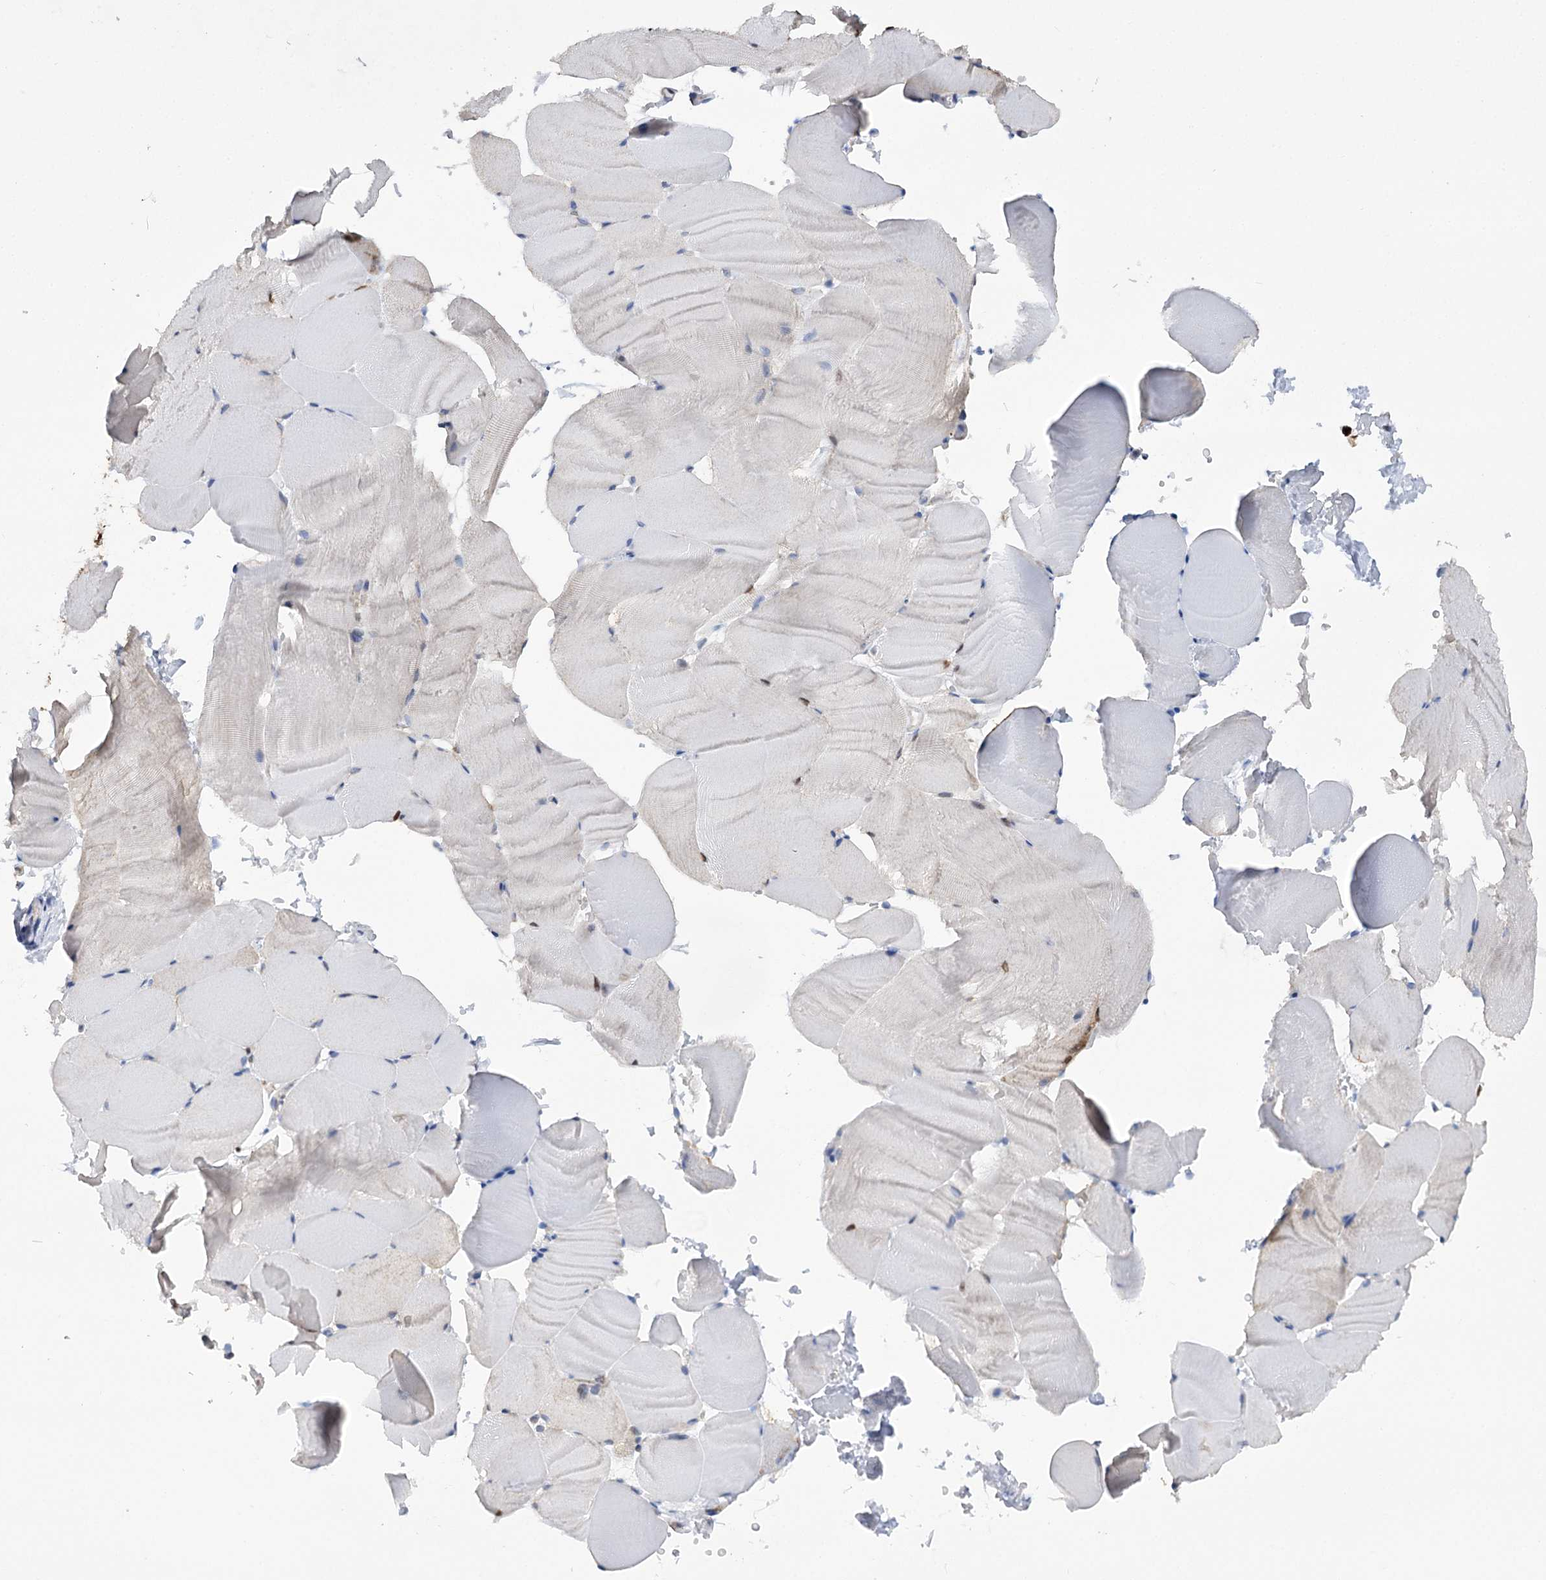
{"staining": {"intensity": "negative", "quantity": "none", "location": "none"}, "tissue": "skeletal muscle", "cell_type": "Myocytes", "image_type": "normal", "snomed": [{"axis": "morphology", "description": "Normal tissue, NOS"}, {"axis": "topography", "description": "Skeletal muscle"}, {"axis": "topography", "description": "Parathyroid gland"}], "caption": "This is a photomicrograph of IHC staining of normal skeletal muscle, which shows no positivity in myocytes.", "gene": "NFU1", "patient": {"sex": "female", "age": 37}}